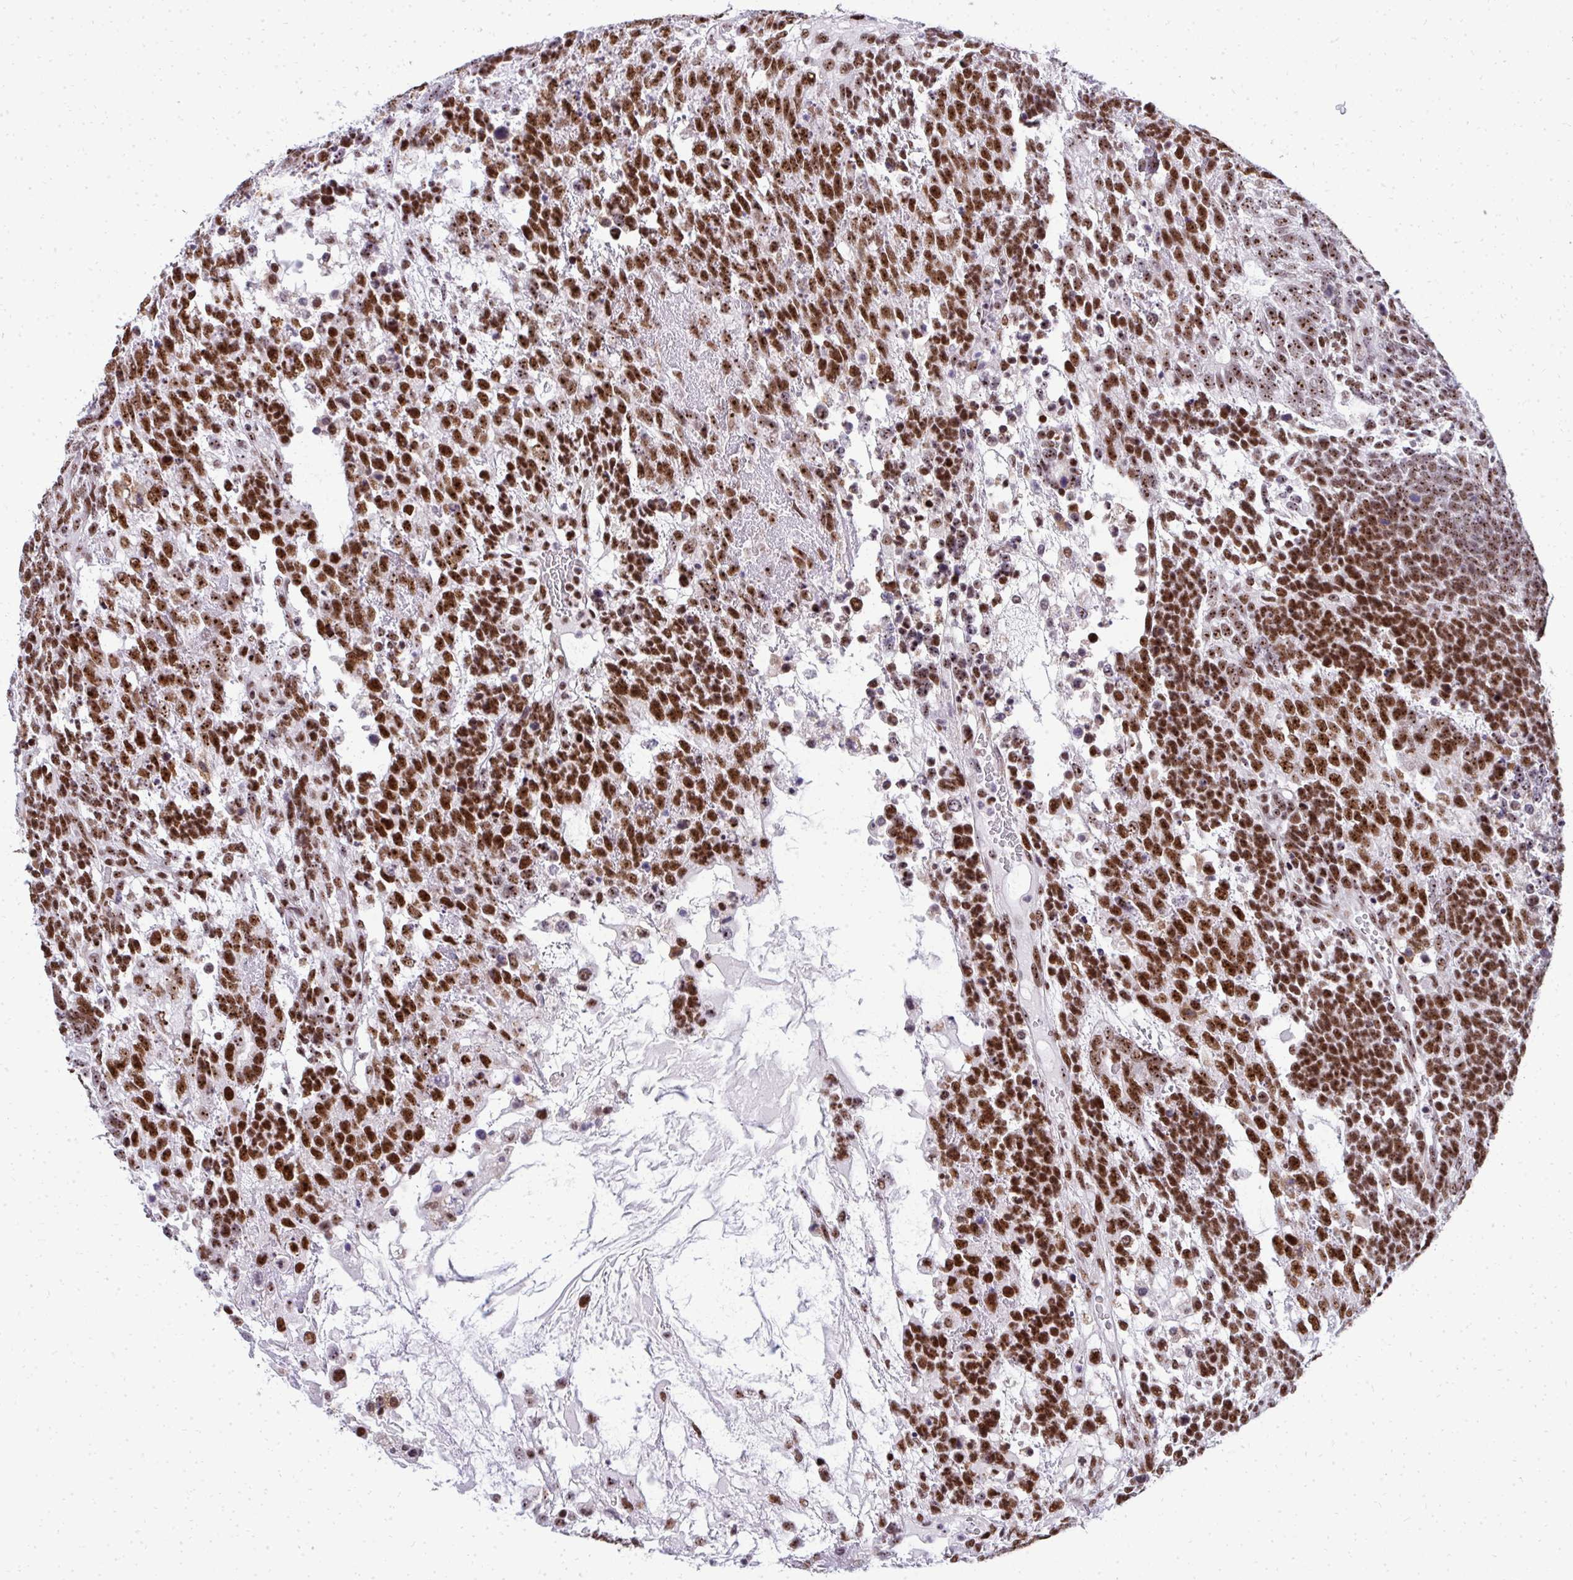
{"staining": {"intensity": "strong", "quantity": ">75%", "location": "nuclear"}, "tissue": "testis cancer", "cell_type": "Tumor cells", "image_type": "cancer", "snomed": [{"axis": "morphology", "description": "Carcinoma, Embryonal, NOS"}, {"axis": "topography", "description": "Testis"}], "caption": "Protein expression analysis of testis embryonal carcinoma demonstrates strong nuclear staining in approximately >75% of tumor cells.", "gene": "SIRT7", "patient": {"sex": "male", "age": 23}}